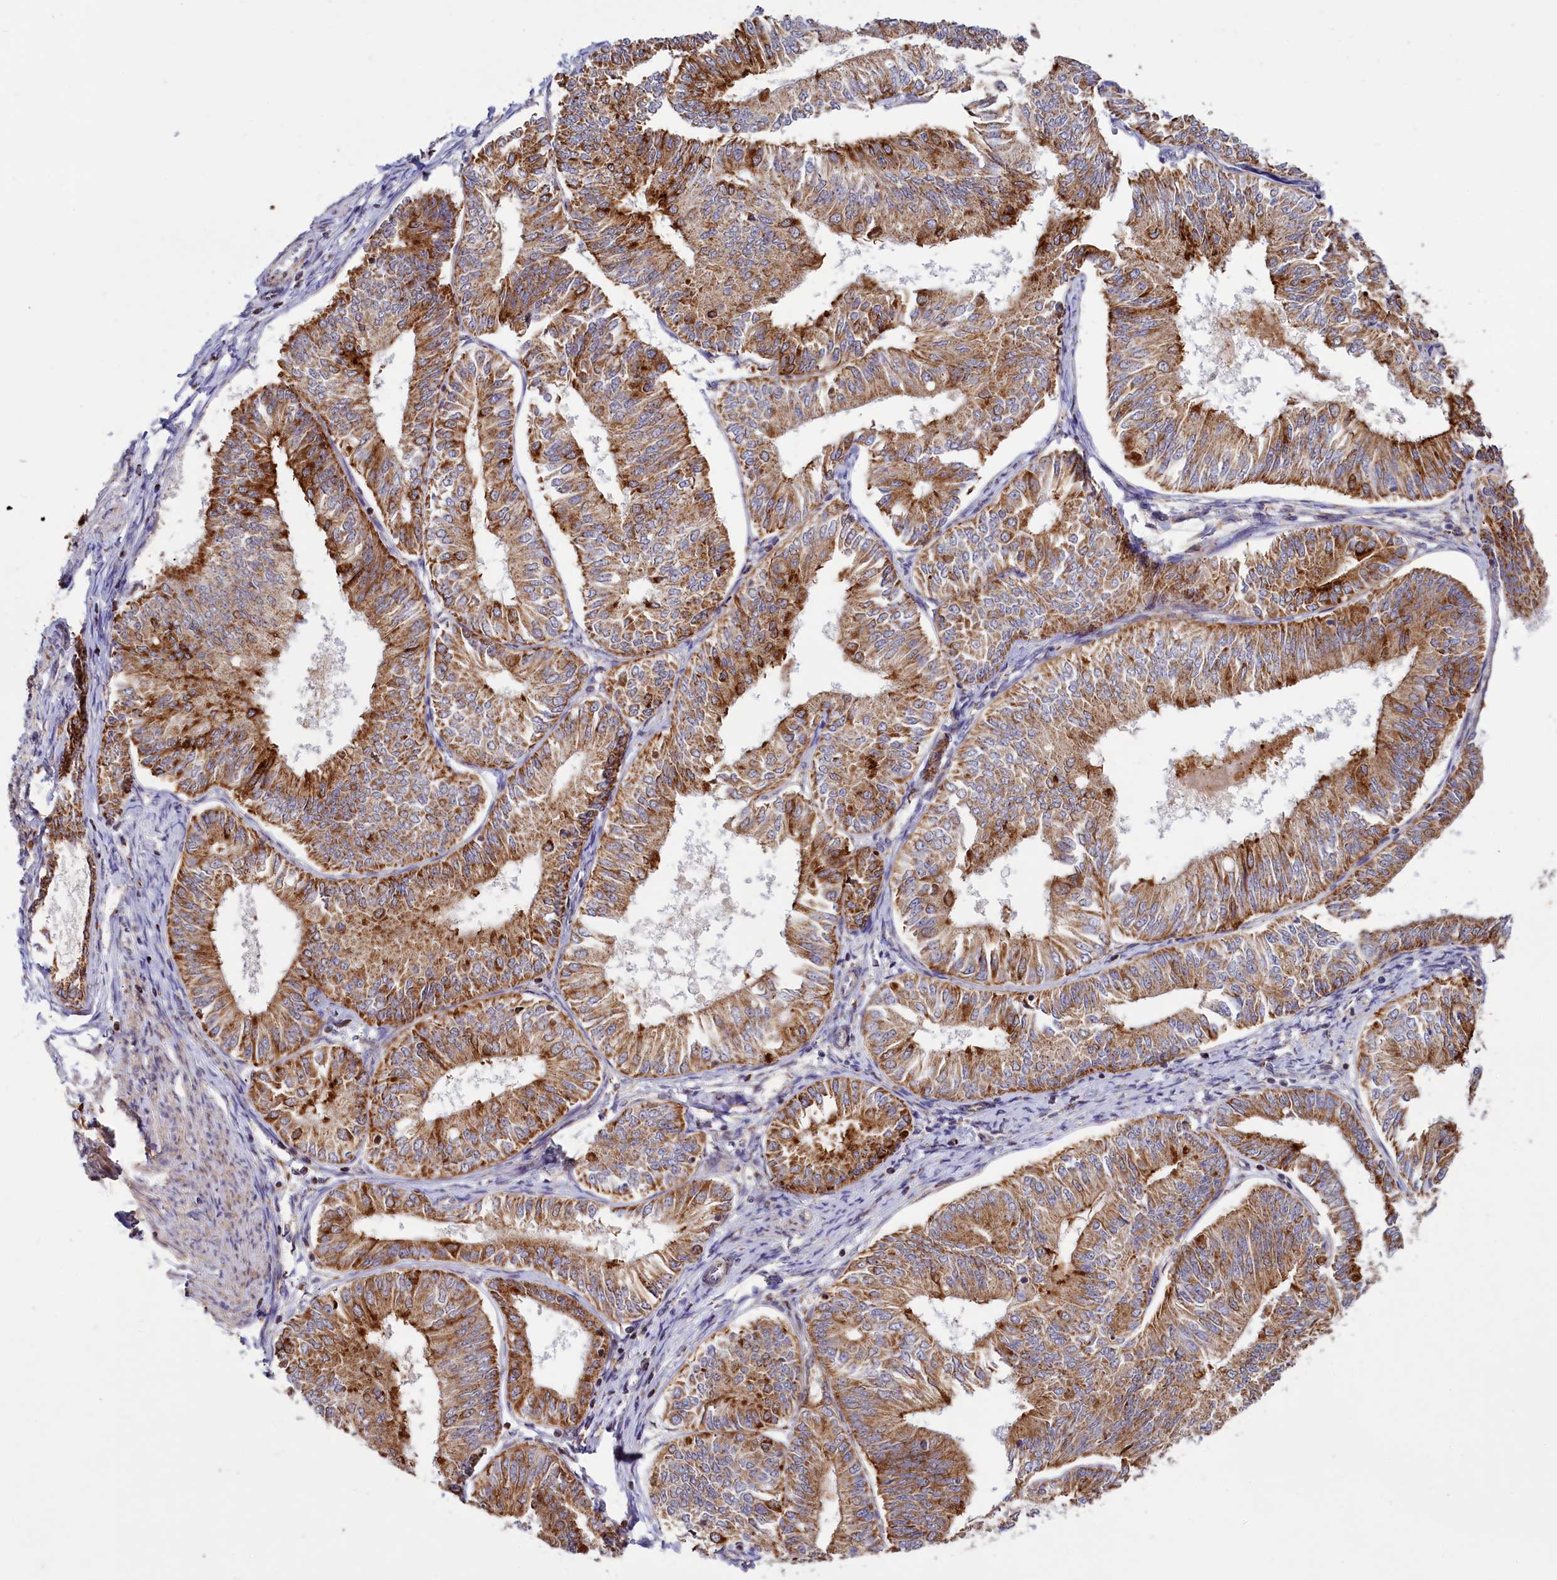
{"staining": {"intensity": "moderate", "quantity": ">75%", "location": "cytoplasmic/membranous"}, "tissue": "endometrial cancer", "cell_type": "Tumor cells", "image_type": "cancer", "snomed": [{"axis": "morphology", "description": "Adenocarcinoma, NOS"}, {"axis": "topography", "description": "Endometrium"}], "caption": "Protein analysis of endometrial adenocarcinoma tissue displays moderate cytoplasmic/membranous expression in about >75% of tumor cells. (IHC, brightfield microscopy, high magnification).", "gene": "DYNC2H1", "patient": {"sex": "female", "age": 58}}